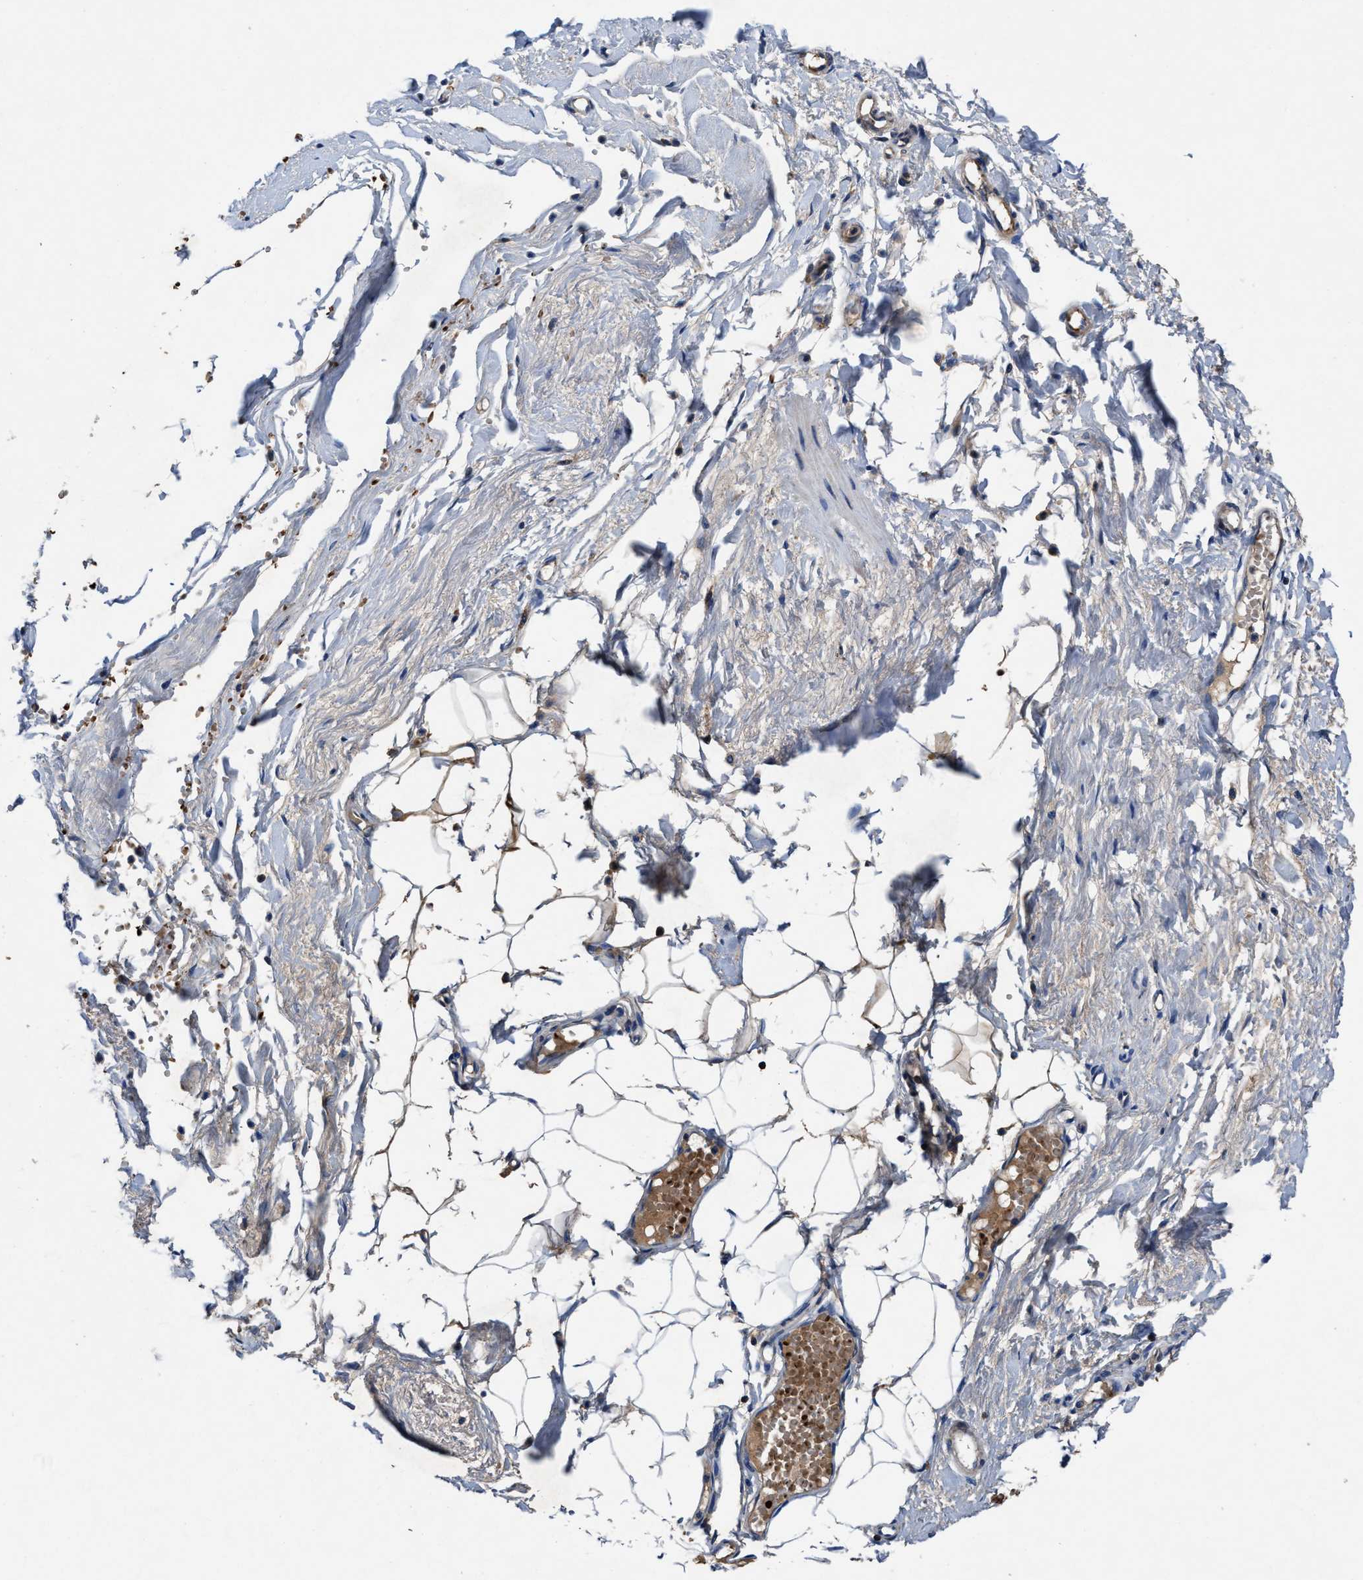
{"staining": {"intensity": "negative", "quantity": "none", "location": "none"}, "tissue": "adipose tissue", "cell_type": "Adipocytes", "image_type": "normal", "snomed": [{"axis": "morphology", "description": "Normal tissue, NOS"}, {"axis": "topography", "description": "Soft tissue"}], "caption": "DAB immunohistochemical staining of benign adipose tissue shows no significant staining in adipocytes.", "gene": "PHLPP1", "patient": {"sex": "male", "age": 72}}